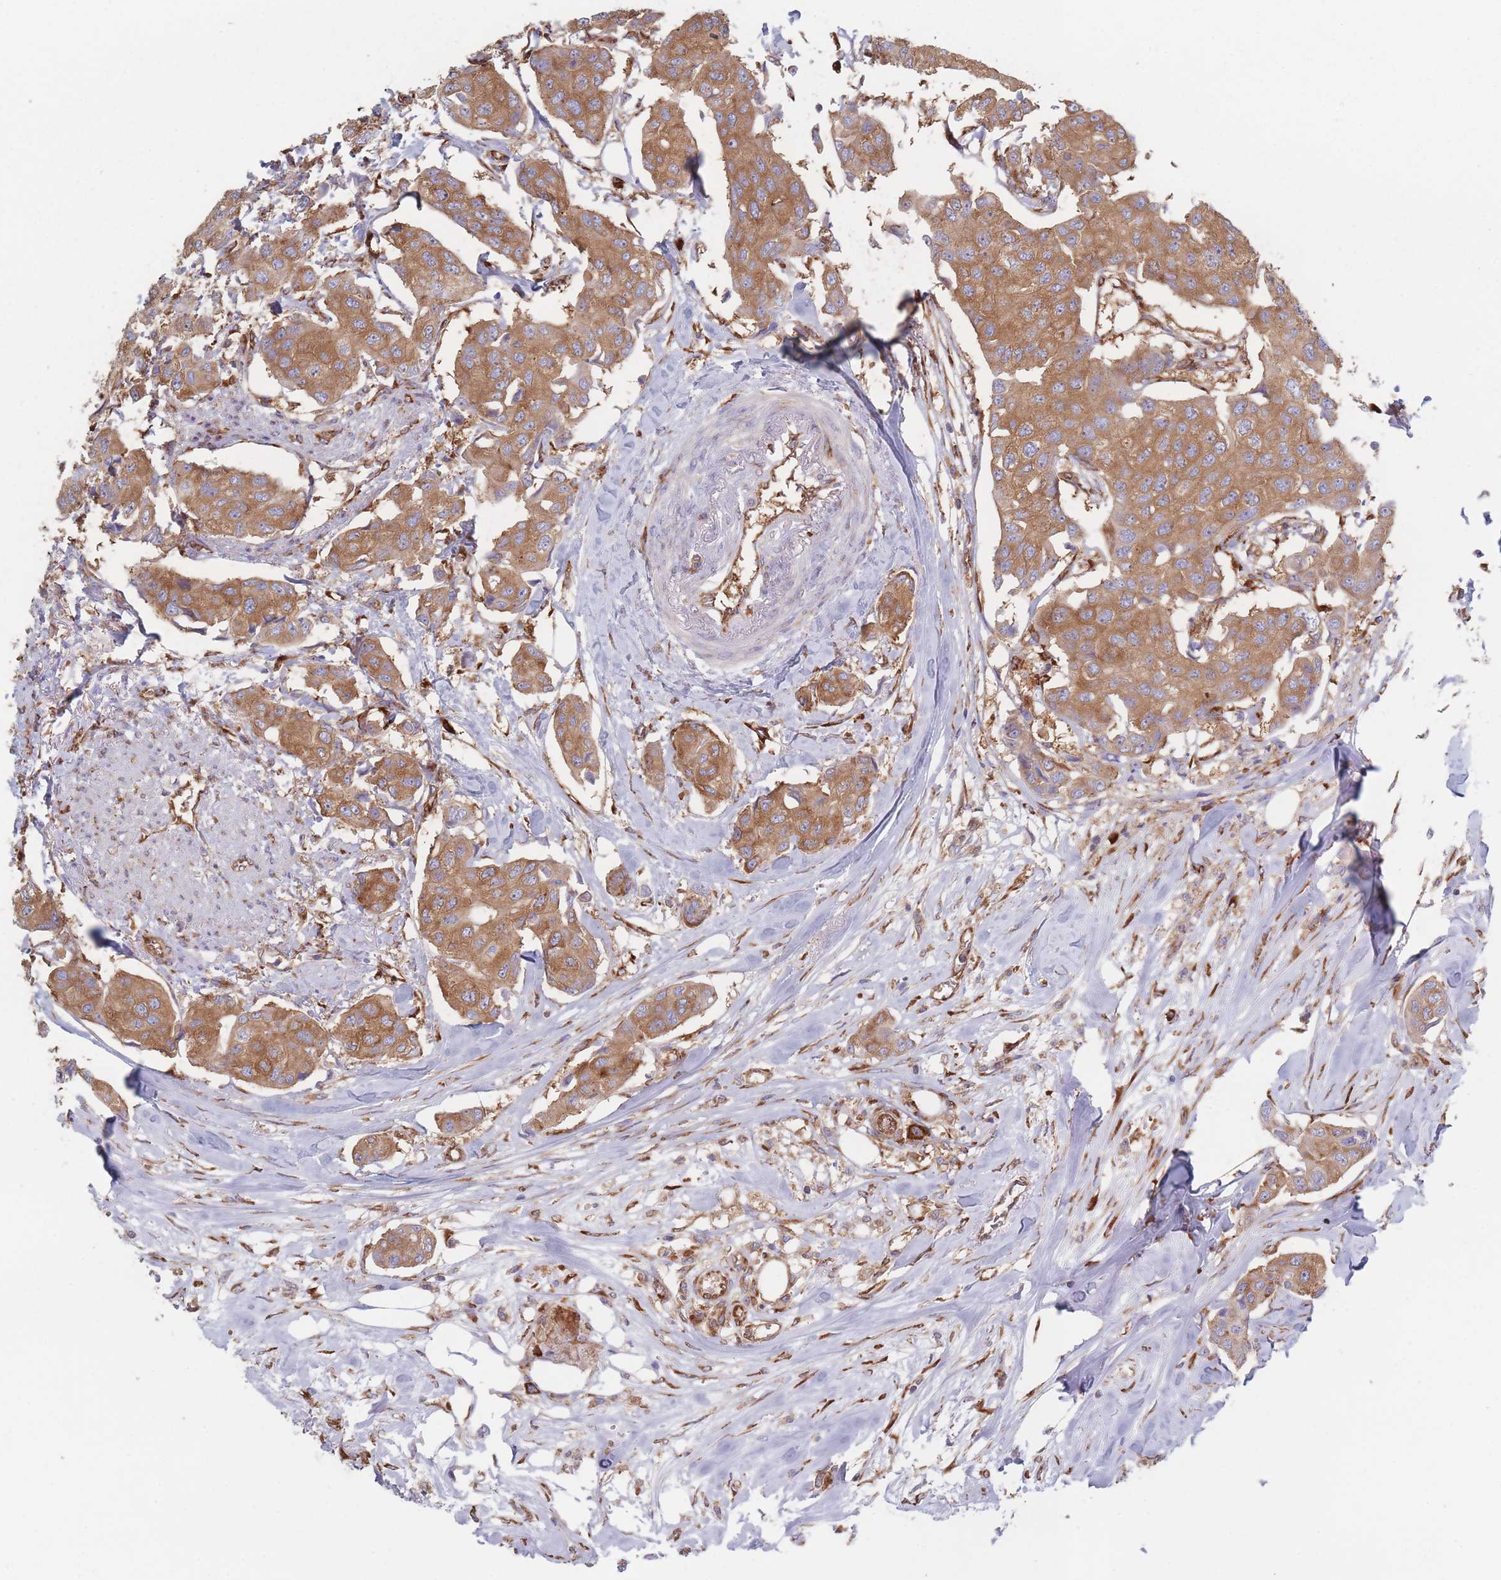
{"staining": {"intensity": "moderate", "quantity": ">75%", "location": "cytoplasmic/membranous"}, "tissue": "breast cancer", "cell_type": "Tumor cells", "image_type": "cancer", "snomed": [{"axis": "morphology", "description": "Duct carcinoma"}, {"axis": "topography", "description": "Breast"}, {"axis": "topography", "description": "Lymph node"}], "caption": "Immunohistochemistry (IHC) of invasive ductal carcinoma (breast) demonstrates medium levels of moderate cytoplasmic/membranous expression in about >75% of tumor cells. (DAB (3,3'-diaminobenzidine) = brown stain, brightfield microscopy at high magnification).", "gene": "EEF1B2", "patient": {"sex": "female", "age": 80}}